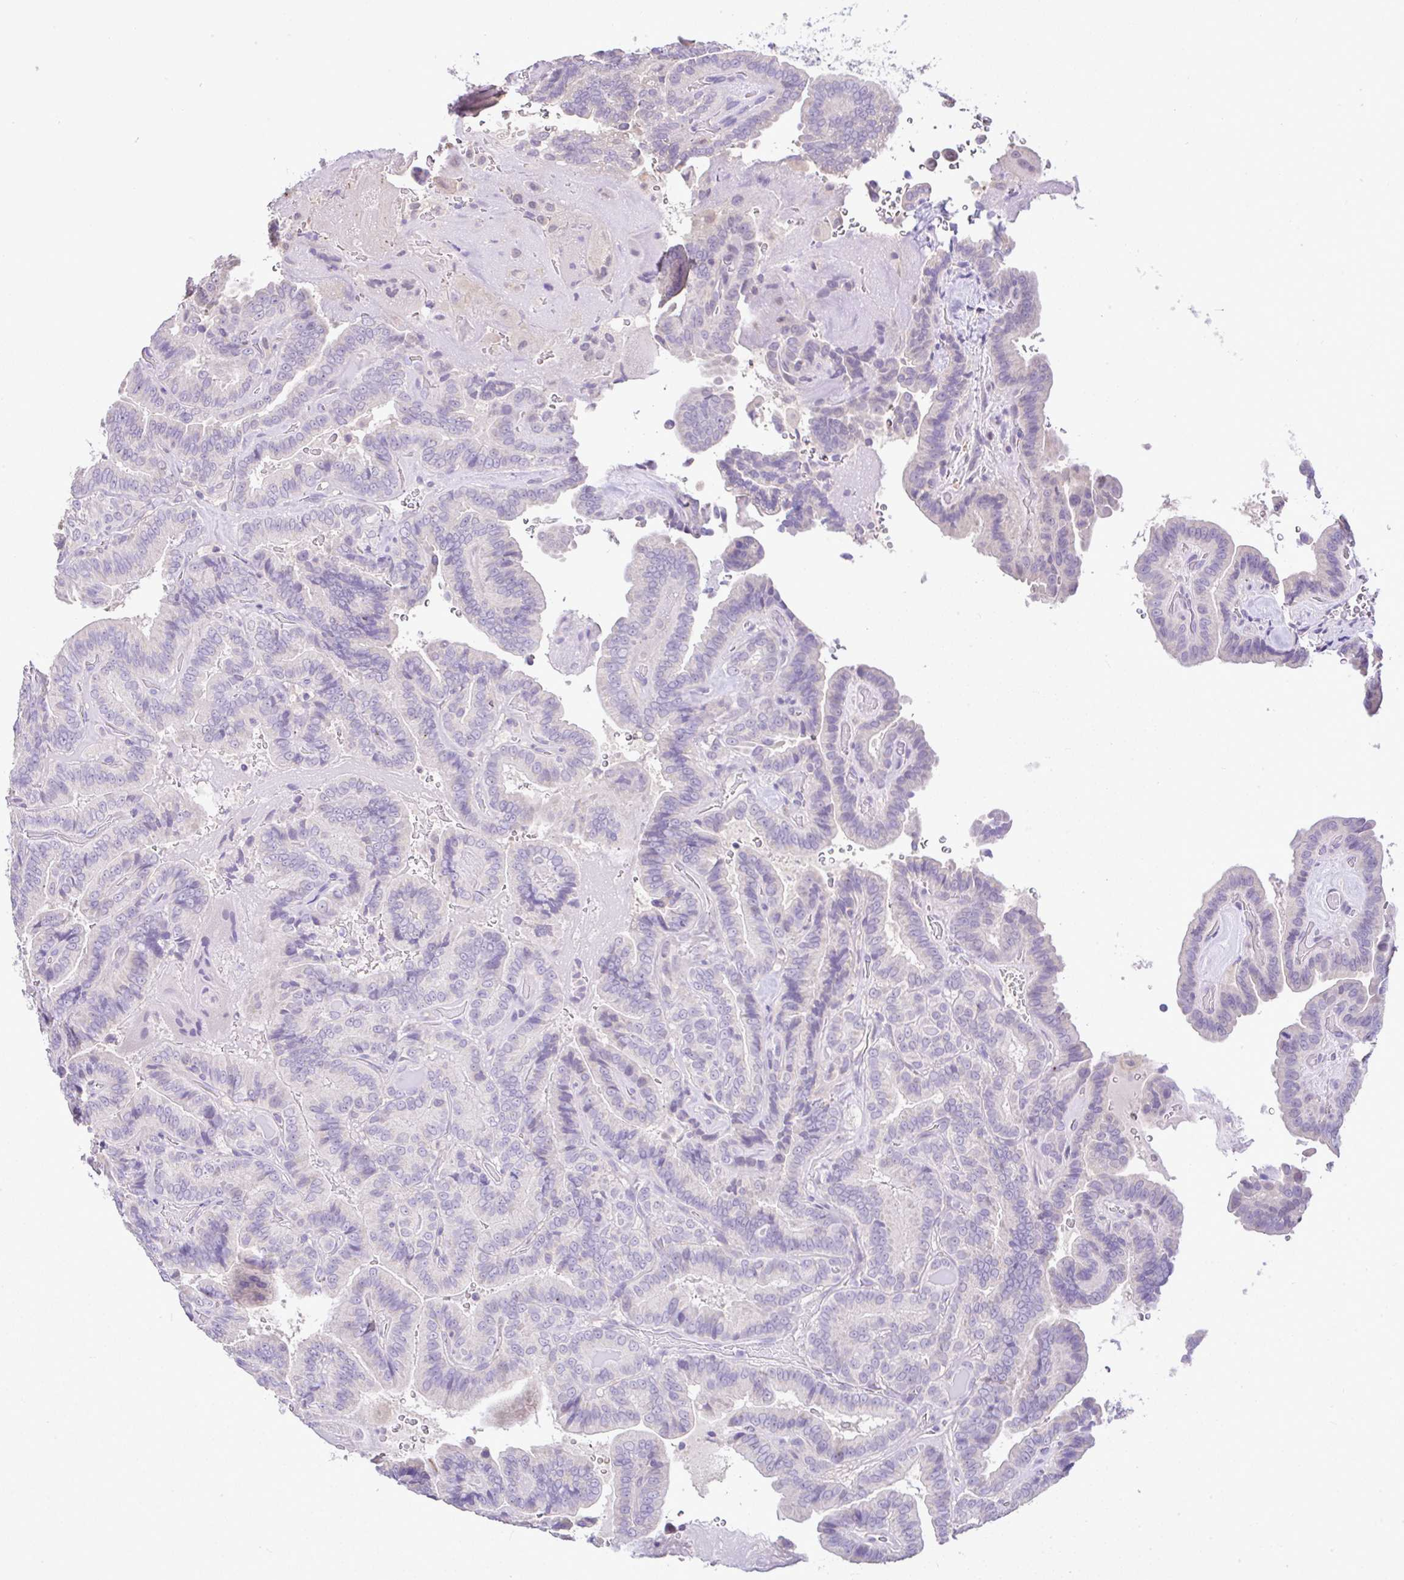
{"staining": {"intensity": "negative", "quantity": "none", "location": "none"}, "tissue": "thyroid cancer", "cell_type": "Tumor cells", "image_type": "cancer", "snomed": [{"axis": "morphology", "description": "Papillary adenocarcinoma, NOS"}, {"axis": "topography", "description": "Thyroid gland"}], "caption": "Tumor cells show no significant protein staining in thyroid cancer (papillary adenocarcinoma).", "gene": "CTU1", "patient": {"sex": "male", "age": 61}}